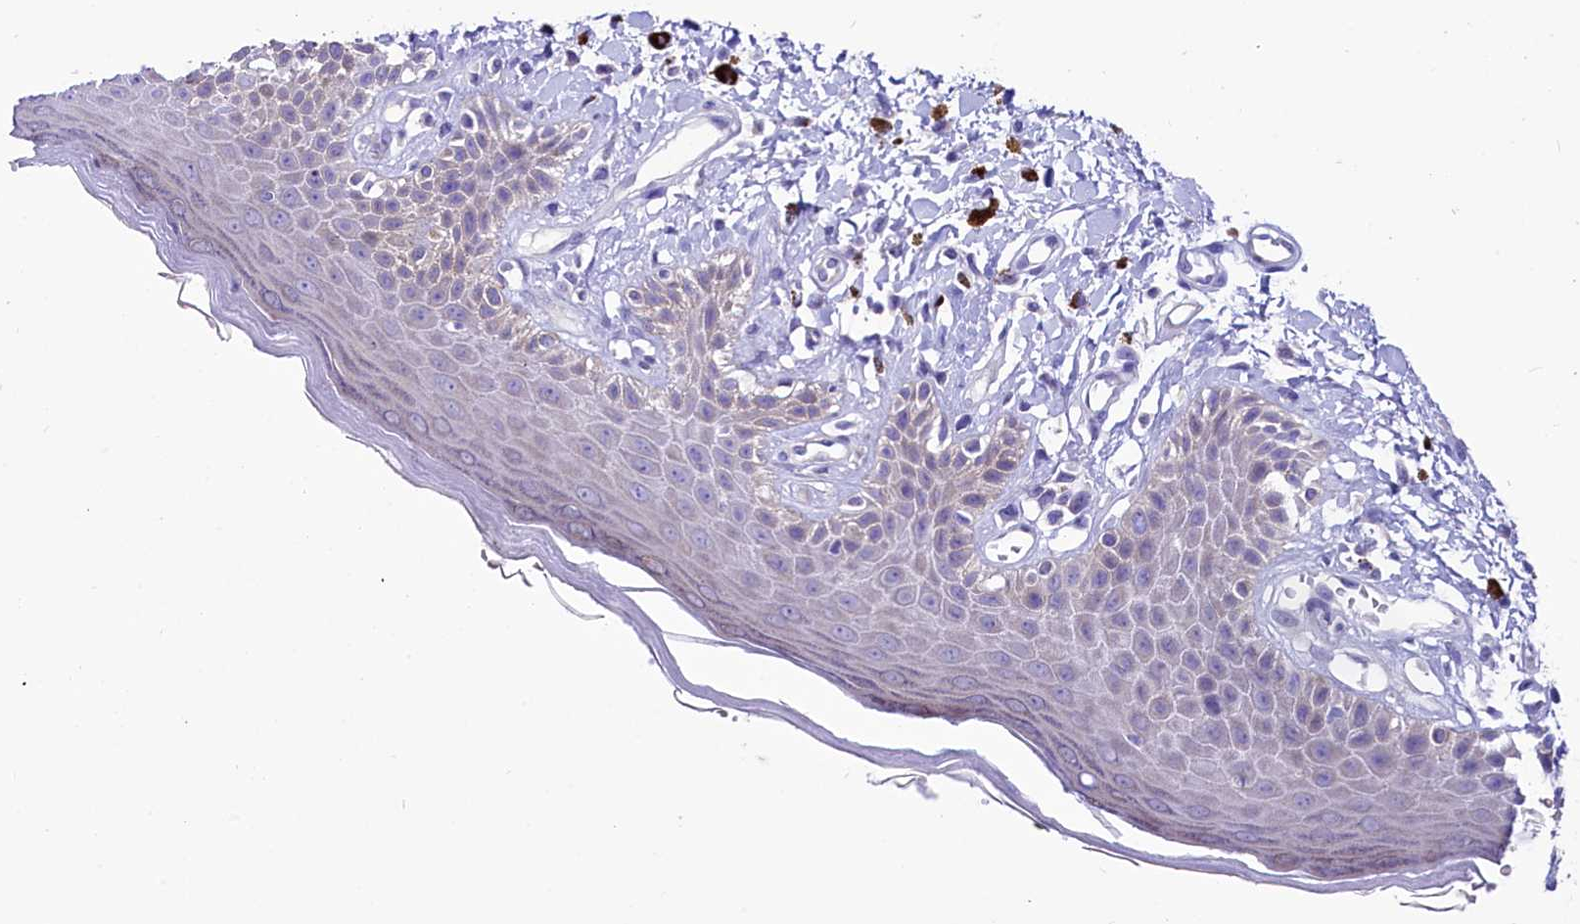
{"staining": {"intensity": "moderate", "quantity": "<25%", "location": "cytoplasmic/membranous"}, "tissue": "skin", "cell_type": "Epidermal cells", "image_type": "normal", "snomed": [{"axis": "morphology", "description": "Normal tissue, NOS"}, {"axis": "topography", "description": "Anal"}], "caption": "Moderate cytoplasmic/membranous staining is present in approximately <25% of epidermal cells in normal skin. (Brightfield microscopy of DAB IHC at high magnification).", "gene": "ABHD5", "patient": {"sex": "female", "age": 78}}